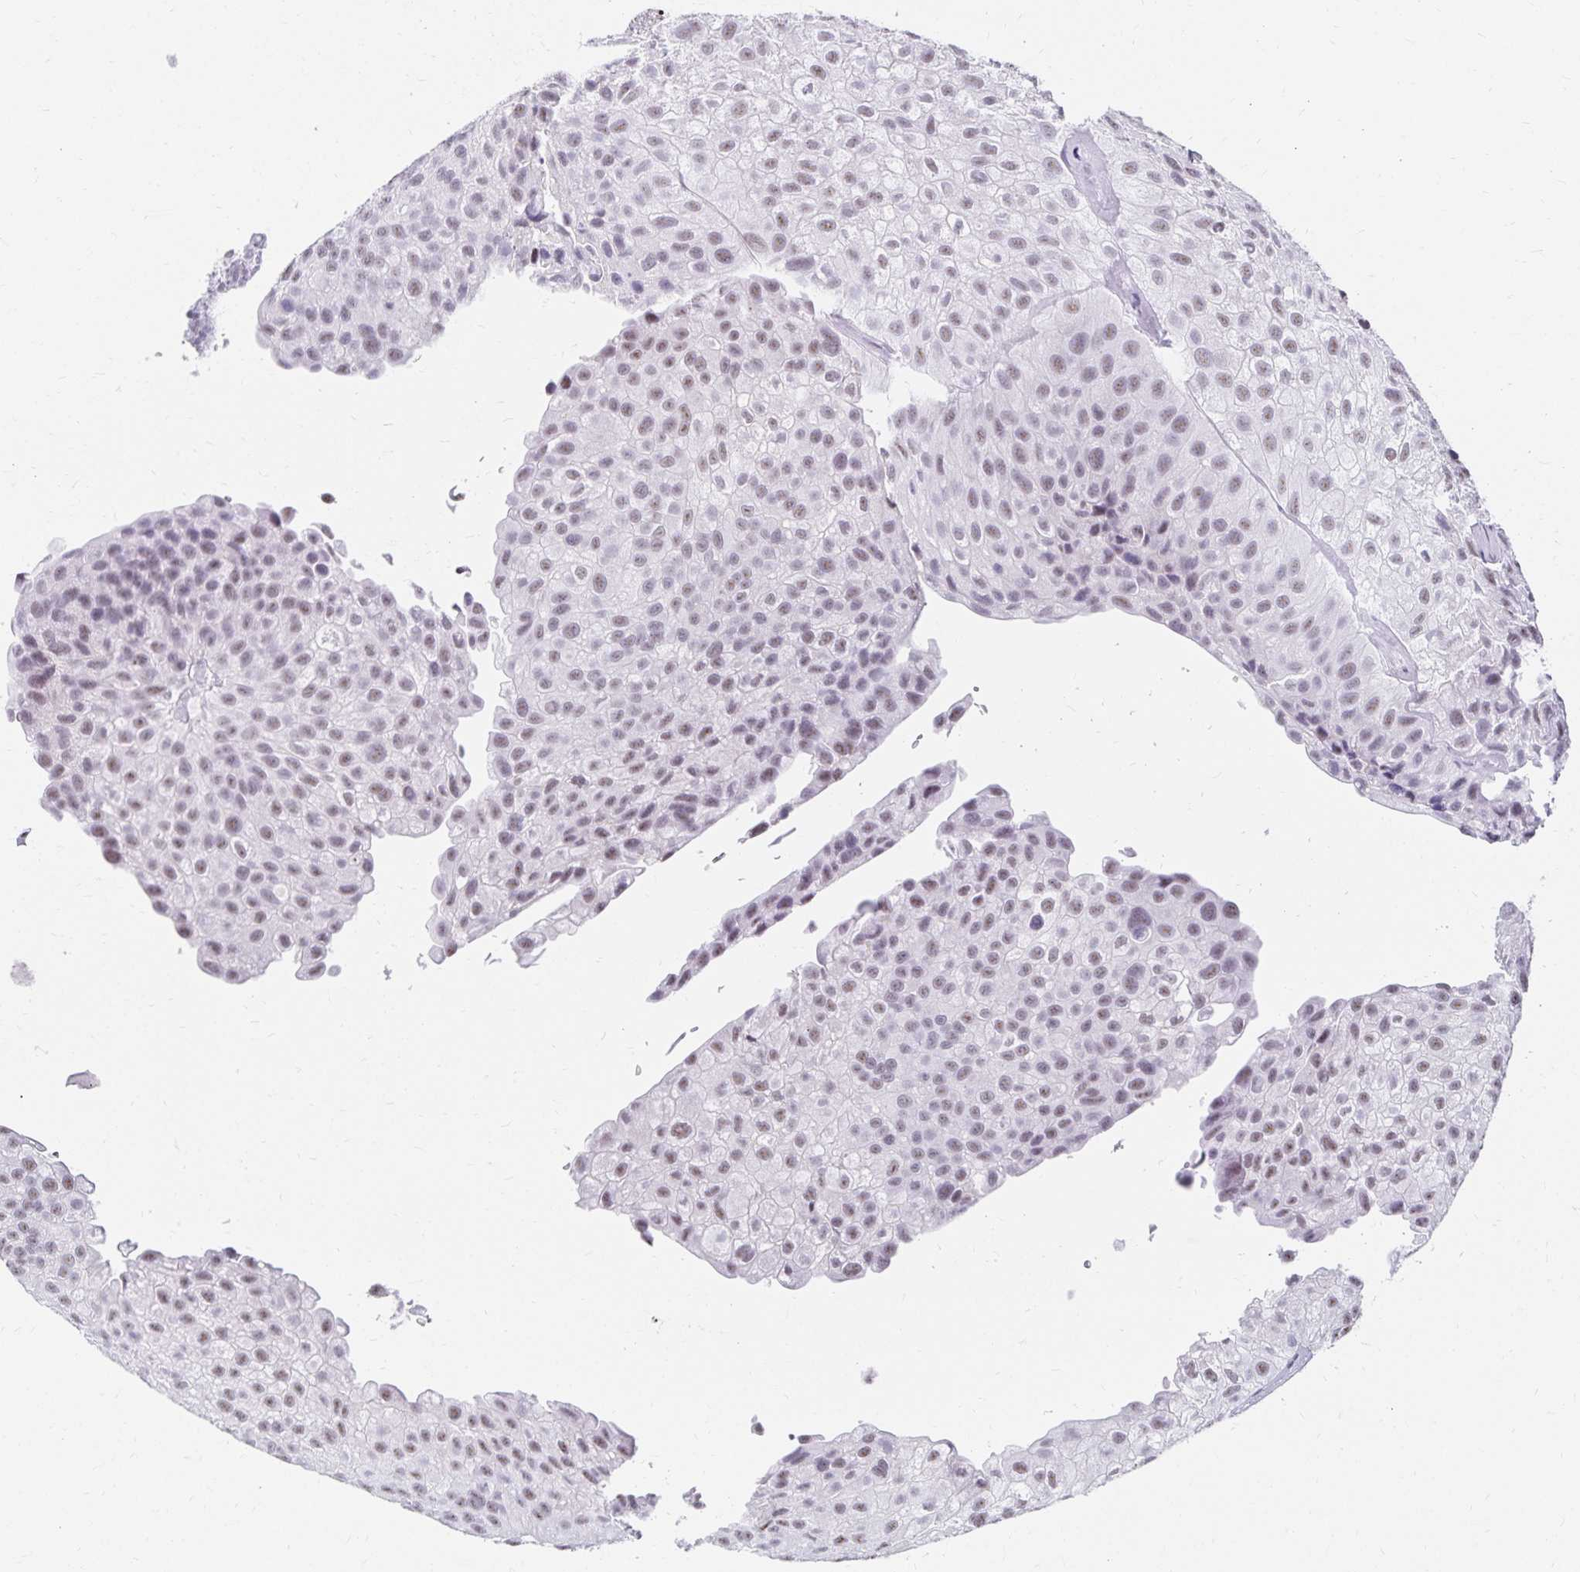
{"staining": {"intensity": "weak", "quantity": "<25%", "location": "nuclear"}, "tissue": "urothelial cancer", "cell_type": "Tumor cells", "image_type": "cancer", "snomed": [{"axis": "morphology", "description": "Urothelial carcinoma, NOS"}, {"axis": "topography", "description": "Urinary bladder"}], "caption": "Immunohistochemical staining of human urothelial cancer displays no significant staining in tumor cells.", "gene": "C20orf85", "patient": {"sex": "male", "age": 87}}